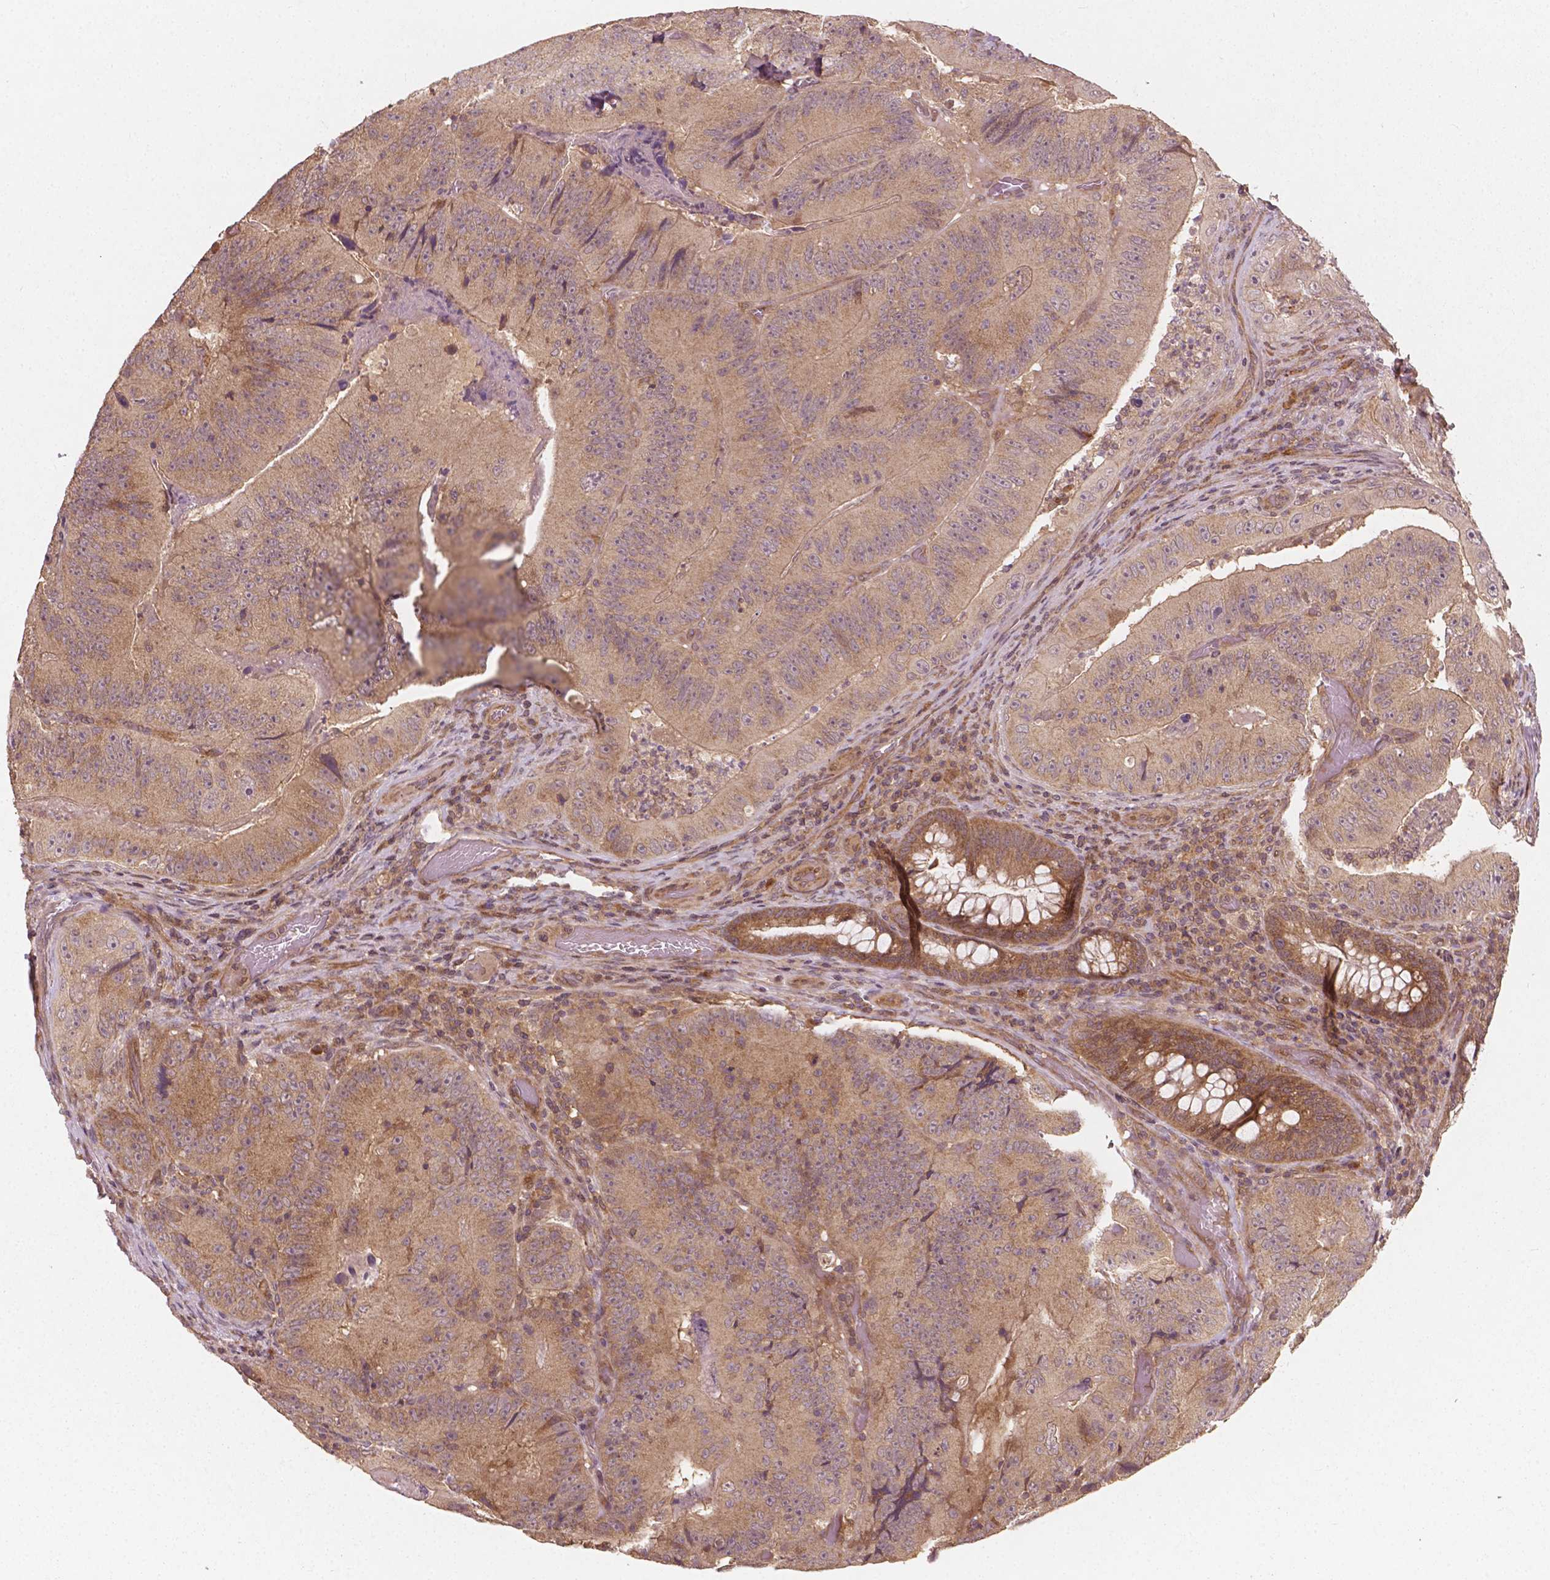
{"staining": {"intensity": "weak", "quantity": ">75%", "location": "cytoplasmic/membranous"}, "tissue": "colorectal cancer", "cell_type": "Tumor cells", "image_type": "cancer", "snomed": [{"axis": "morphology", "description": "Adenocarcinoma, NOS"}, {"axis": "topography", "description": "Colon"}], "caption": "An image of adenocarcinoma (colorectal) stained for a protein displays weak cytoplasmic/membranous brown staining in tumor cells. The staining was performed using DAB to visualize the protein expression in brown, while the nuclei were stained in blue with hematoxylin (Magnification: 20x).", "gene": "CYFIP2", "patient": {"sex": "female", "age": 86}}